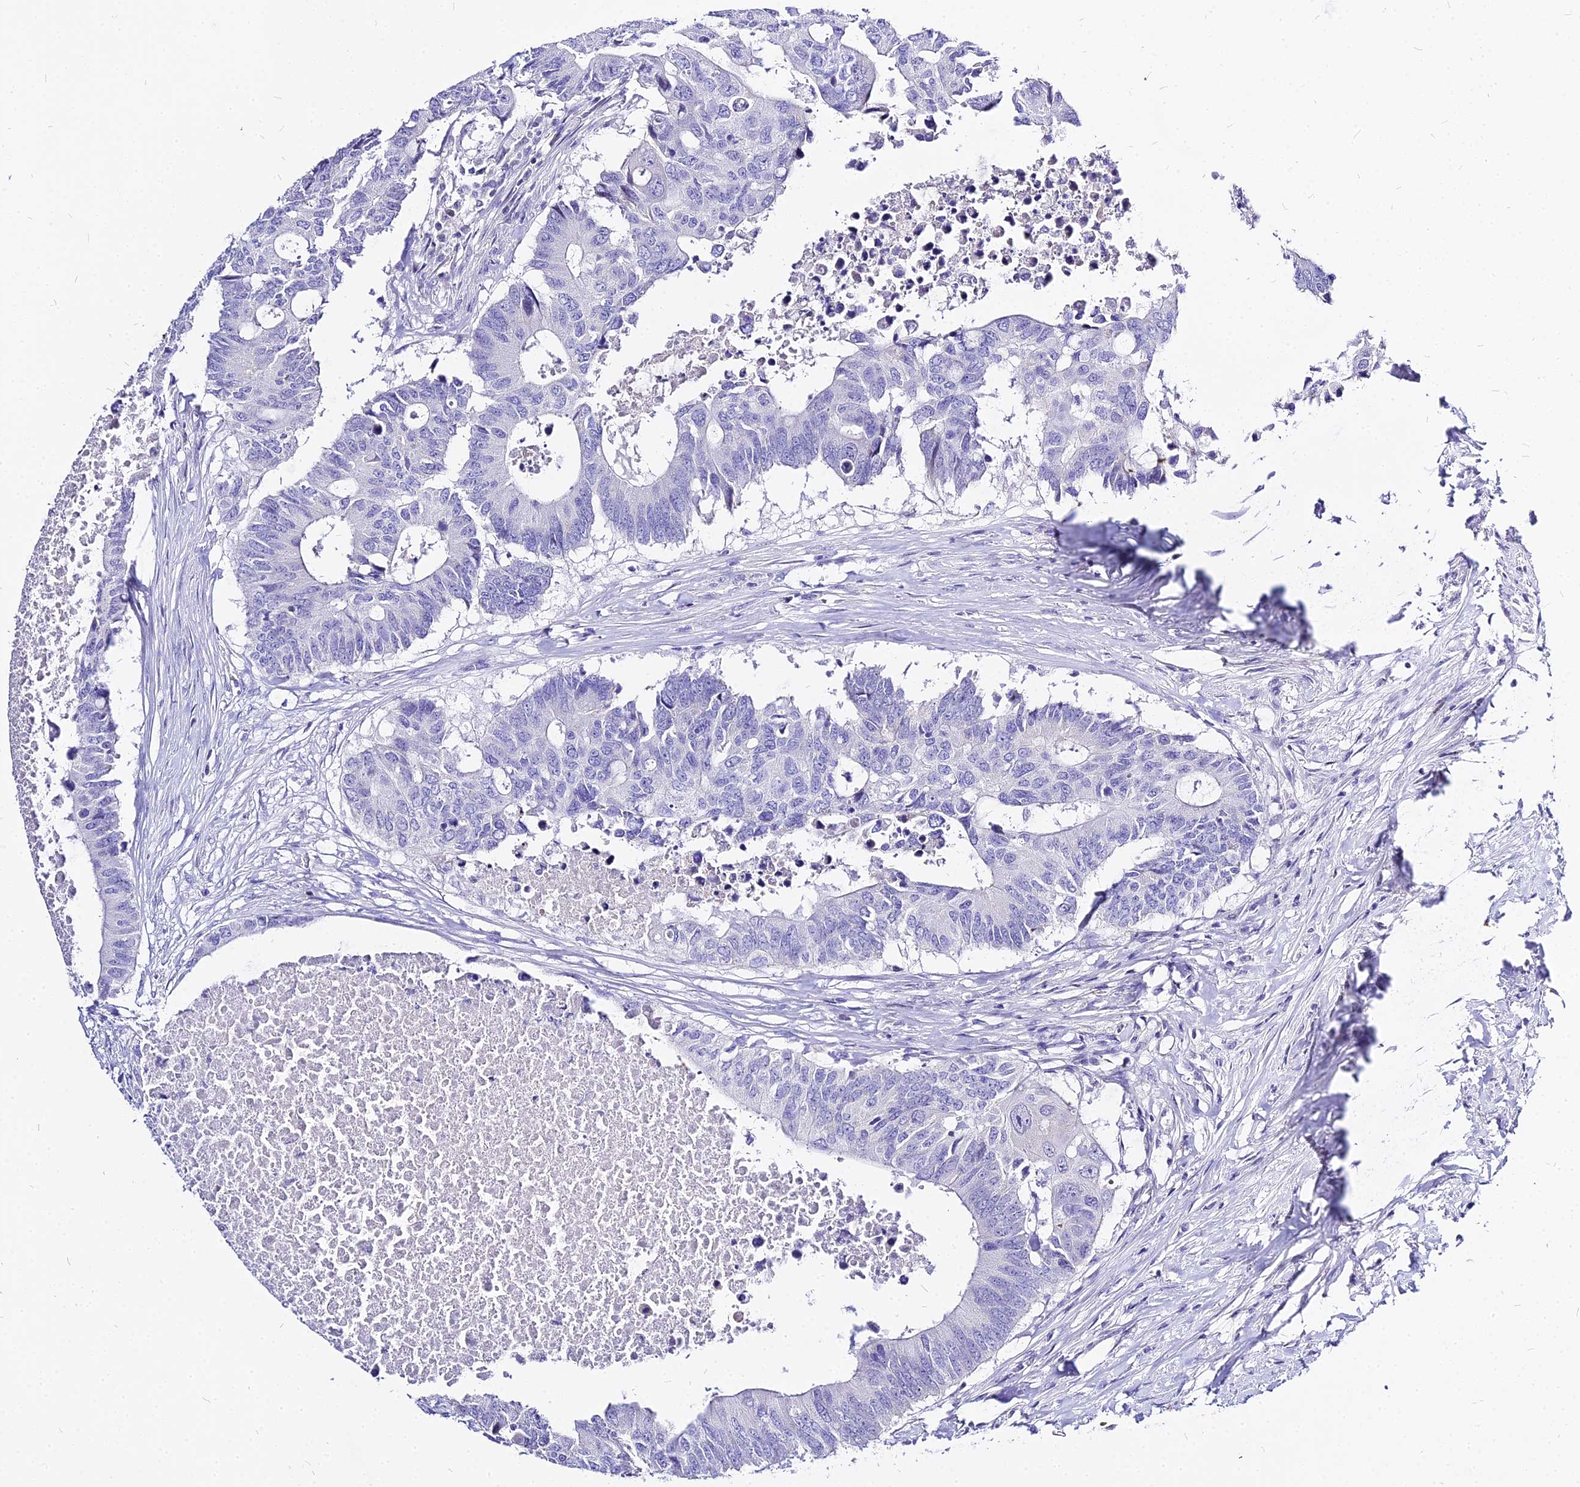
{"staining": {"intensity": "negative", "quantity": "none", "location": "none"}, "tissue": "colorectal cancer", "cell_type": "Tumor cells", "image_type": "cancer", "snomed": [{"axis": "morphology", "description": "Adenocarcinoma, NOS"}, {"axis": "topography", "description": "Colon"}], "caption": "Immunohistochemistry photomicrograph of neoplastic tissue: colorectal cancer stained with DAB reveals no significant protein positivity in tumor cells.", "gene": "CARD18", "patient": {"sex": "male", "age": 71}}